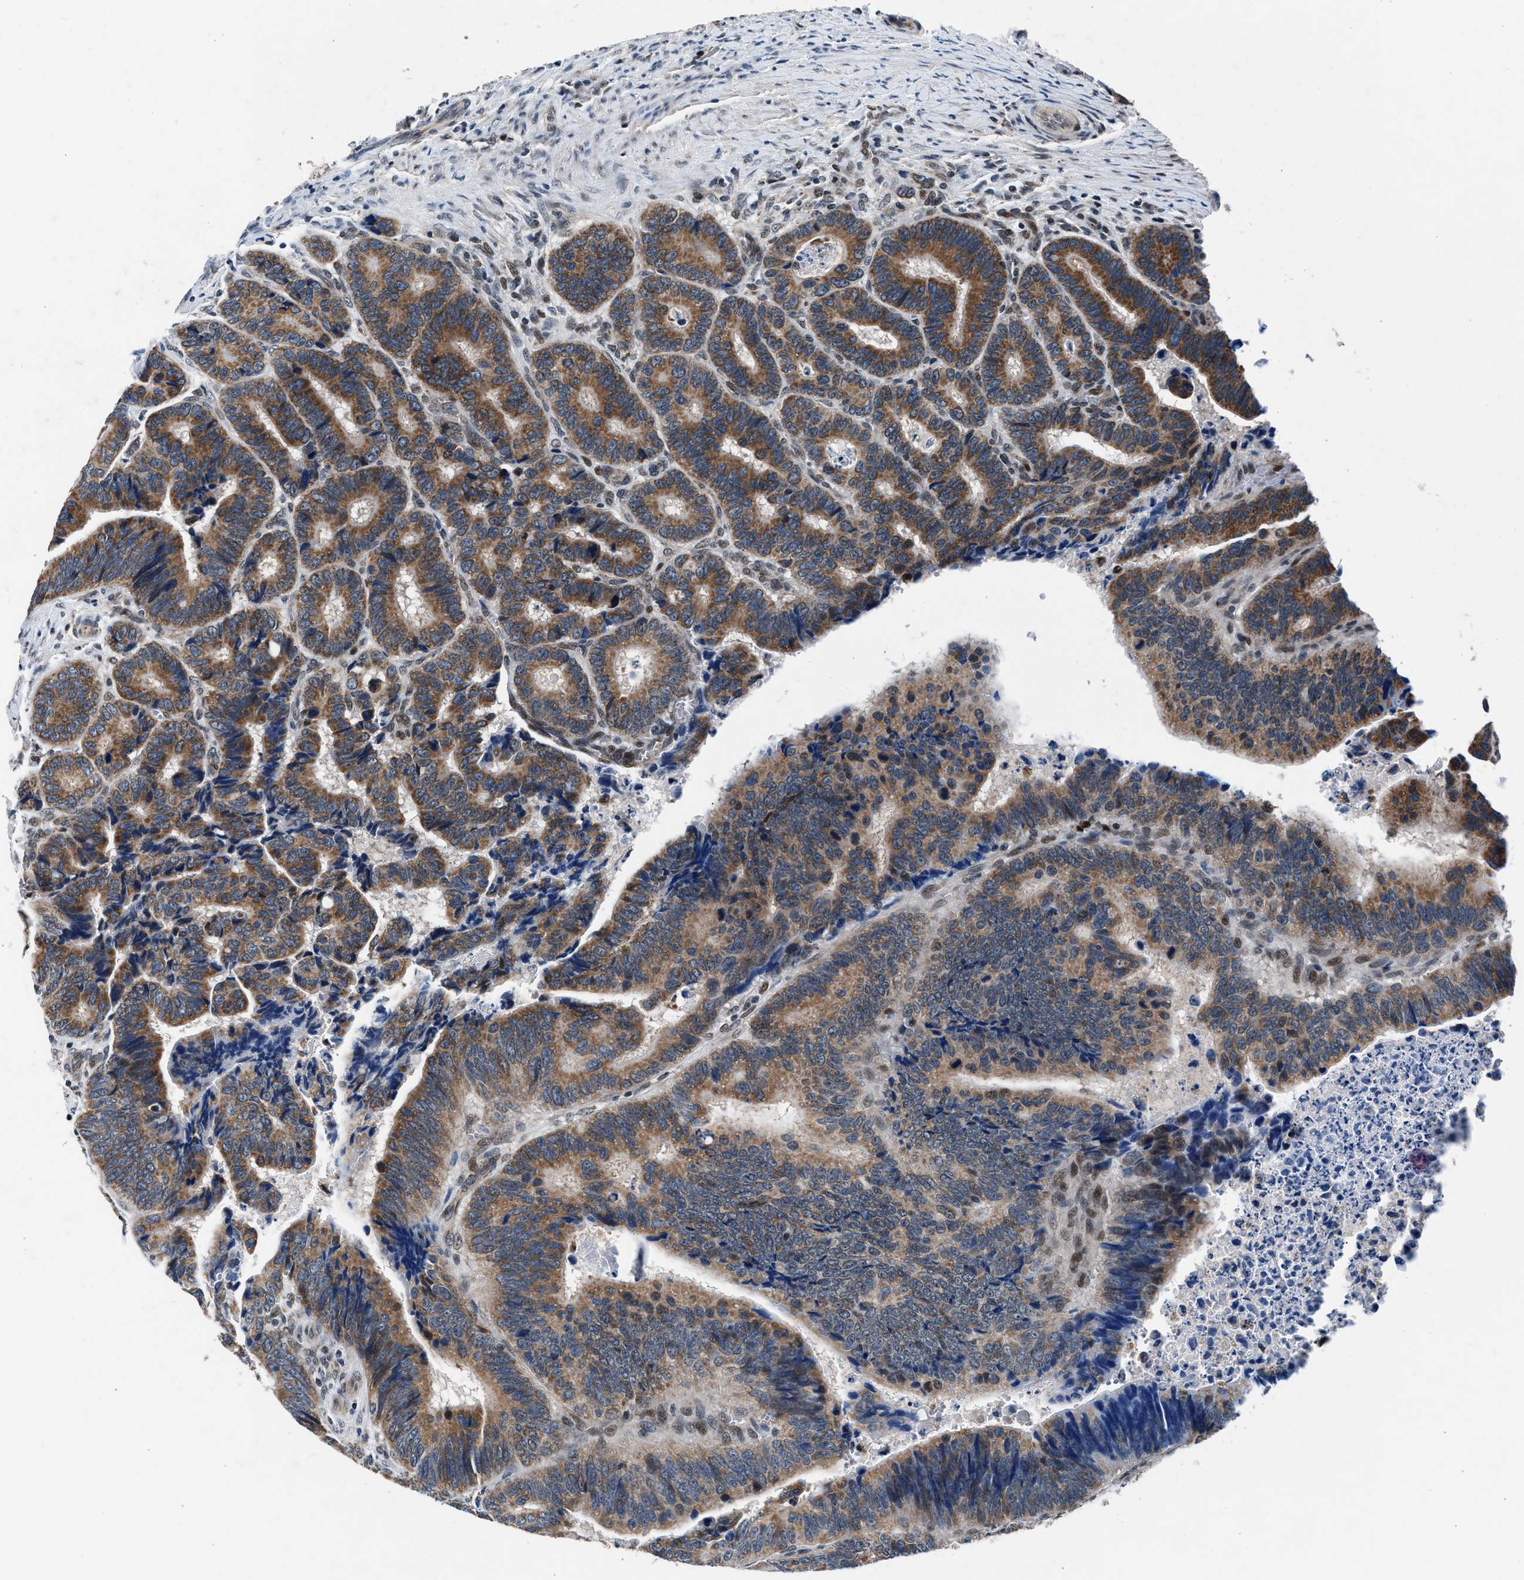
{"staining": {"intensity": "moderate", "quantity": ">75%", "location": "cytoplasmic/membranous"}, "tissue": "colorectal cancer", "cell_type": "Tumor cells", "image_type": "cancer", "snomed": [{"axis": "morphology", "description": "Inflammation, NOS"}, {"axis": "morphology", "description": "Adenocarcinoma, NOS"}, {"axis": "topography", "description": "Colon"}], "caption": "A brown stain highlights moderate cytoplasmic/membranous expression of a protein in adenocarcinoma (colorectal) tumor cells. The protein is stained brown, and the nuclei are stained in blue (DAB (3,3'-diaminobenzidine) IHC with brightfield microscopy, high magnification).", "gene": "PRRC2B", "patient": {"sex": "male", "age": 72}}